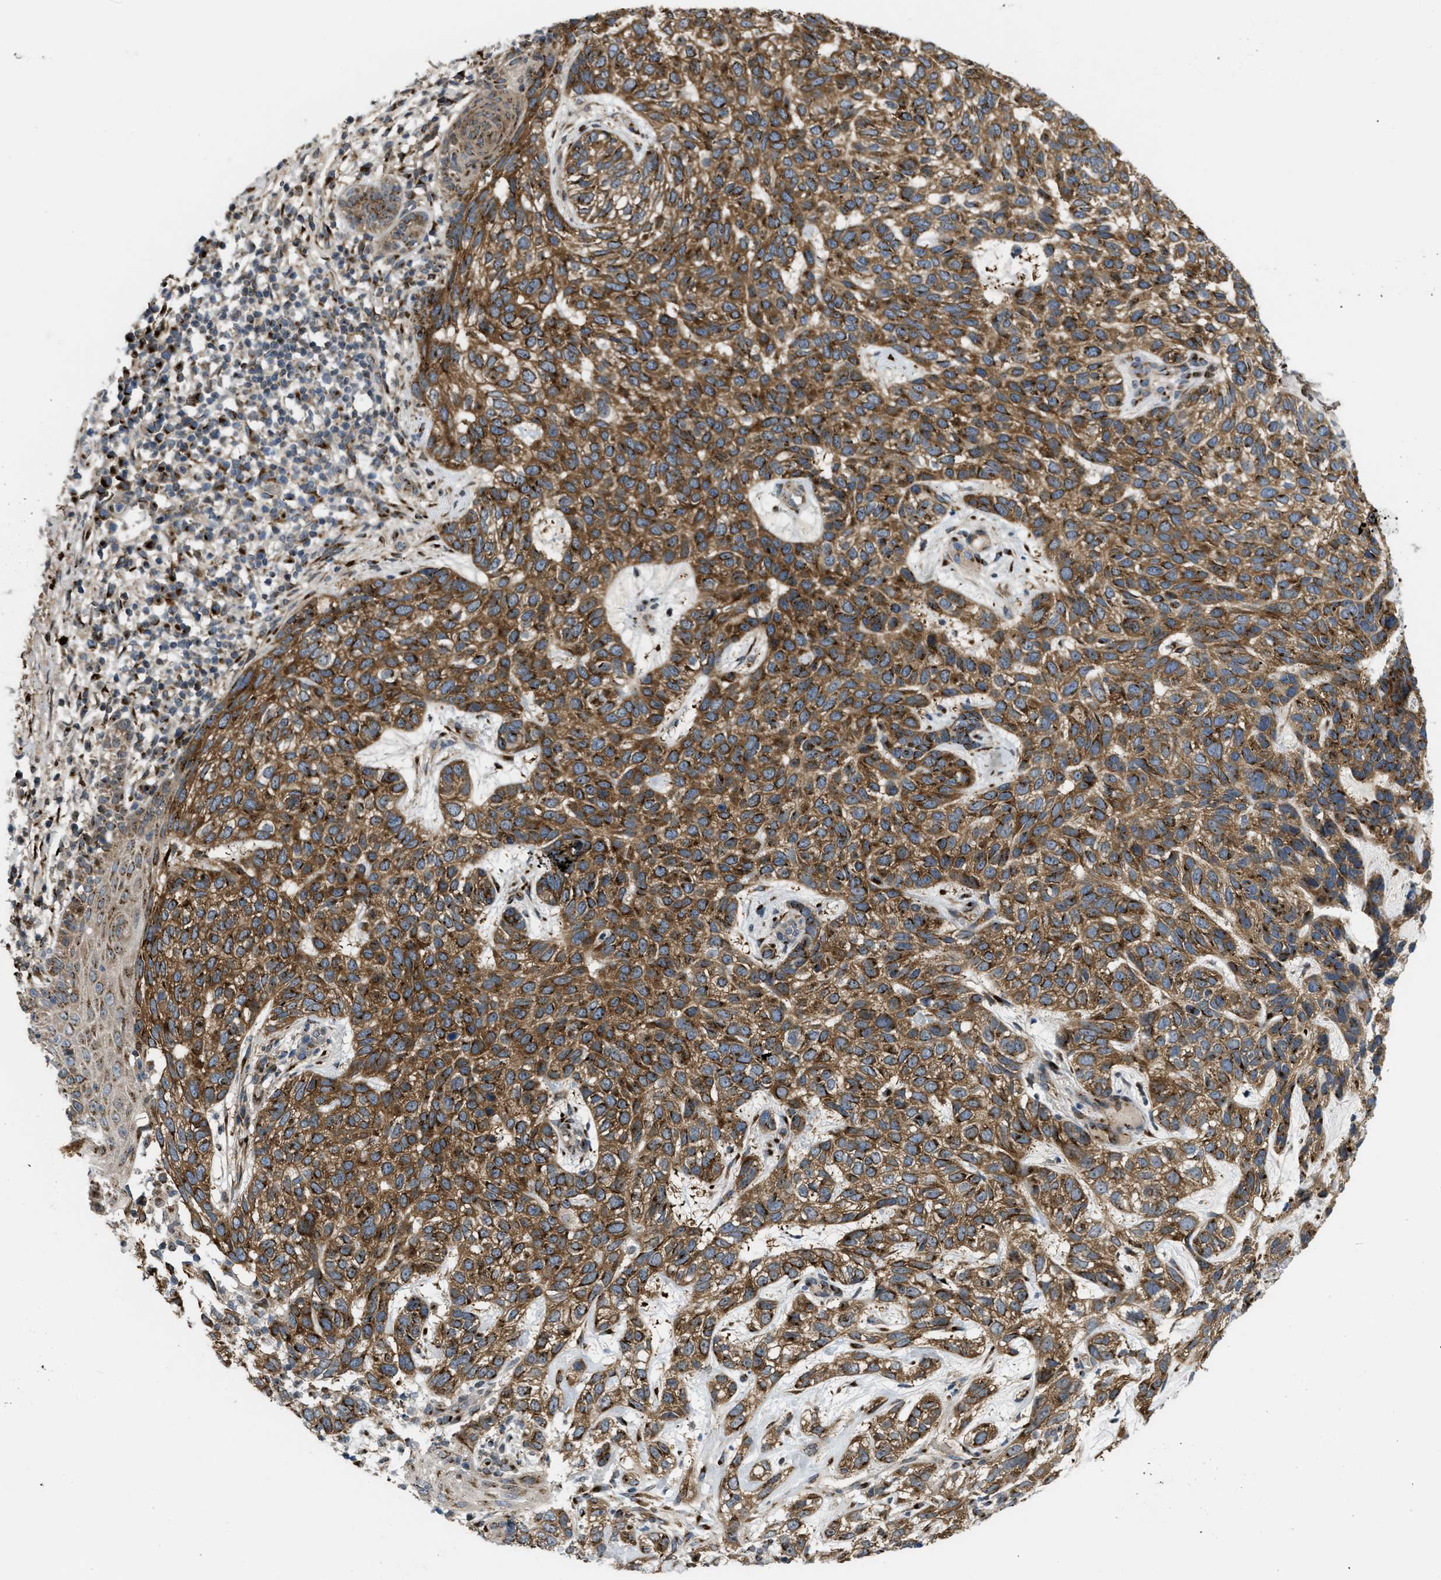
{"staining": {"intensity": "moderate", "quantity": ">75%", "location": "cytoplasmic/membranous"}, "tissue": "skin cancer", "cell_type": "Tumor cells", "image_type": "cancer", "snomed": [{"axis": "morphology", "description": "Normal tissue, NOS"}, {"axis": "morphology", "description": "Basal cell carcinoma"}, {"axis": "topography", "description": "Skin"}], "caption": "Skin cancer (basal cell carcinoma) was stained to show a protein in brown. There is medium levels of moderate cytoplasmic/membranous staining in approximately >75% of tumor cells.", "gene": "ZNF70", "patient": {"sex": "male", "age": 79}}